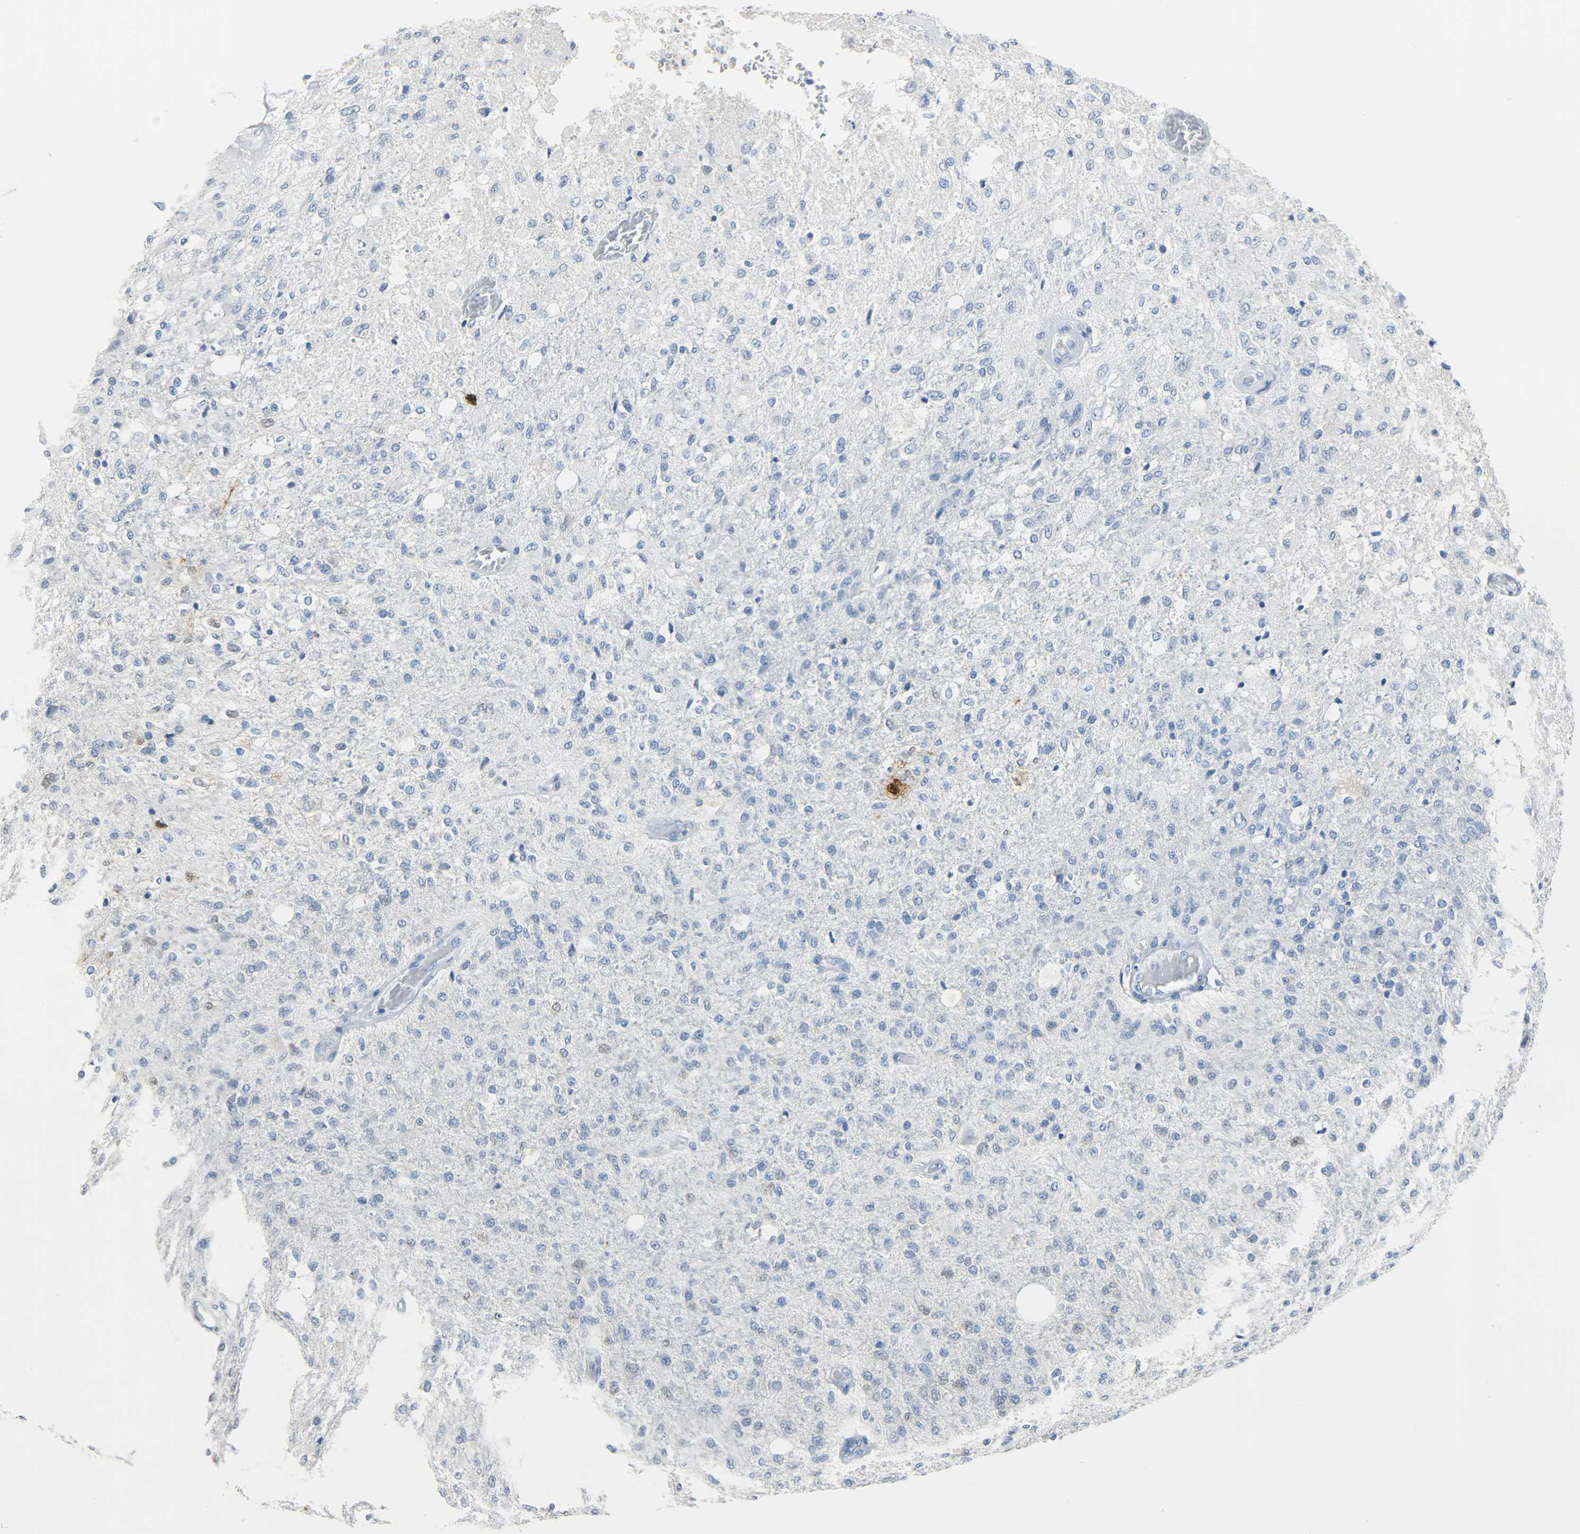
{"staining": {"intensity": "negative", "quantity": "none", "location": "none"}, "tissue": "glioma", "cell_type": "Tumor cells", "image_type": "cancer", "snomed": [{"axis": "morphology", "description": "Normal tissue, NOS"}, {"axis": "morphology", "description": "Glioma, malignant, High grade"}, {"axis": "topography", "description": "Cerebral cortex"}], "caption": "Protein analysis of malignant glioma (high-grade) shows no significant positivity in tumor cells.", "gene": "CA3", "patient": {"sex": "male", "age": 77}}